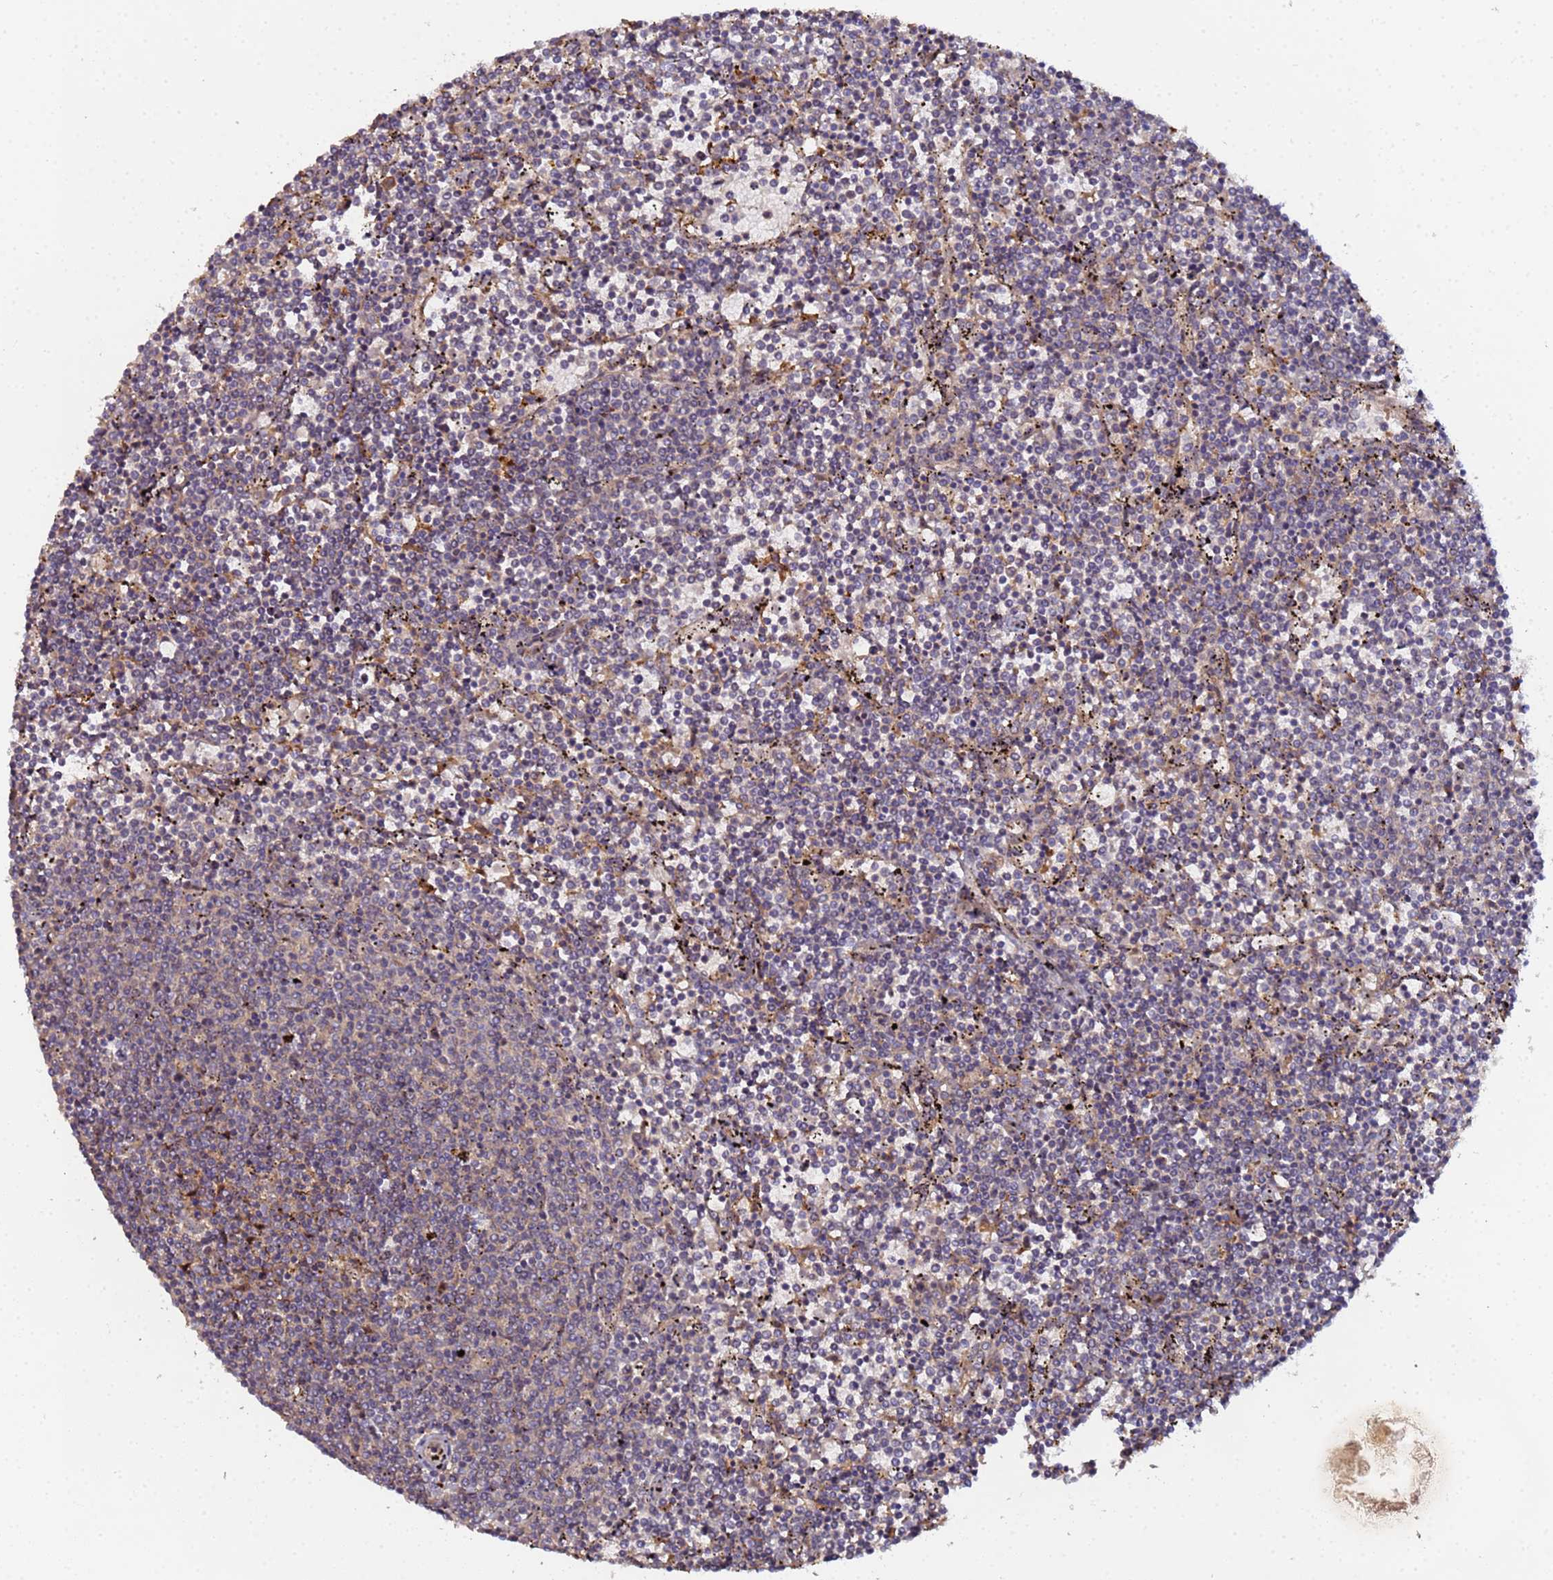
{"staining": {"intensity": "negative", "quantity": "none", "location": "none"}, "tissue": "lymphoma", "cell_type": "Tumor cells", "image_type": "cancer", "snomed": [{"axis": "morphology", "description": "Malignant lymphoma, non-Hodgkin's type, Low grade"}, {"axis": "topography", "description": "Spleen"}], "caption": "Tumor cells show no significant protein positivity in lymphoma. (DAB (3,3'-diaminobenzidine) immunohistochemistry (IHC) visualized using brightfield microscopy, high magnification).", "gene": "OSER1", "patient": {"sex": "female", "age": 50}}